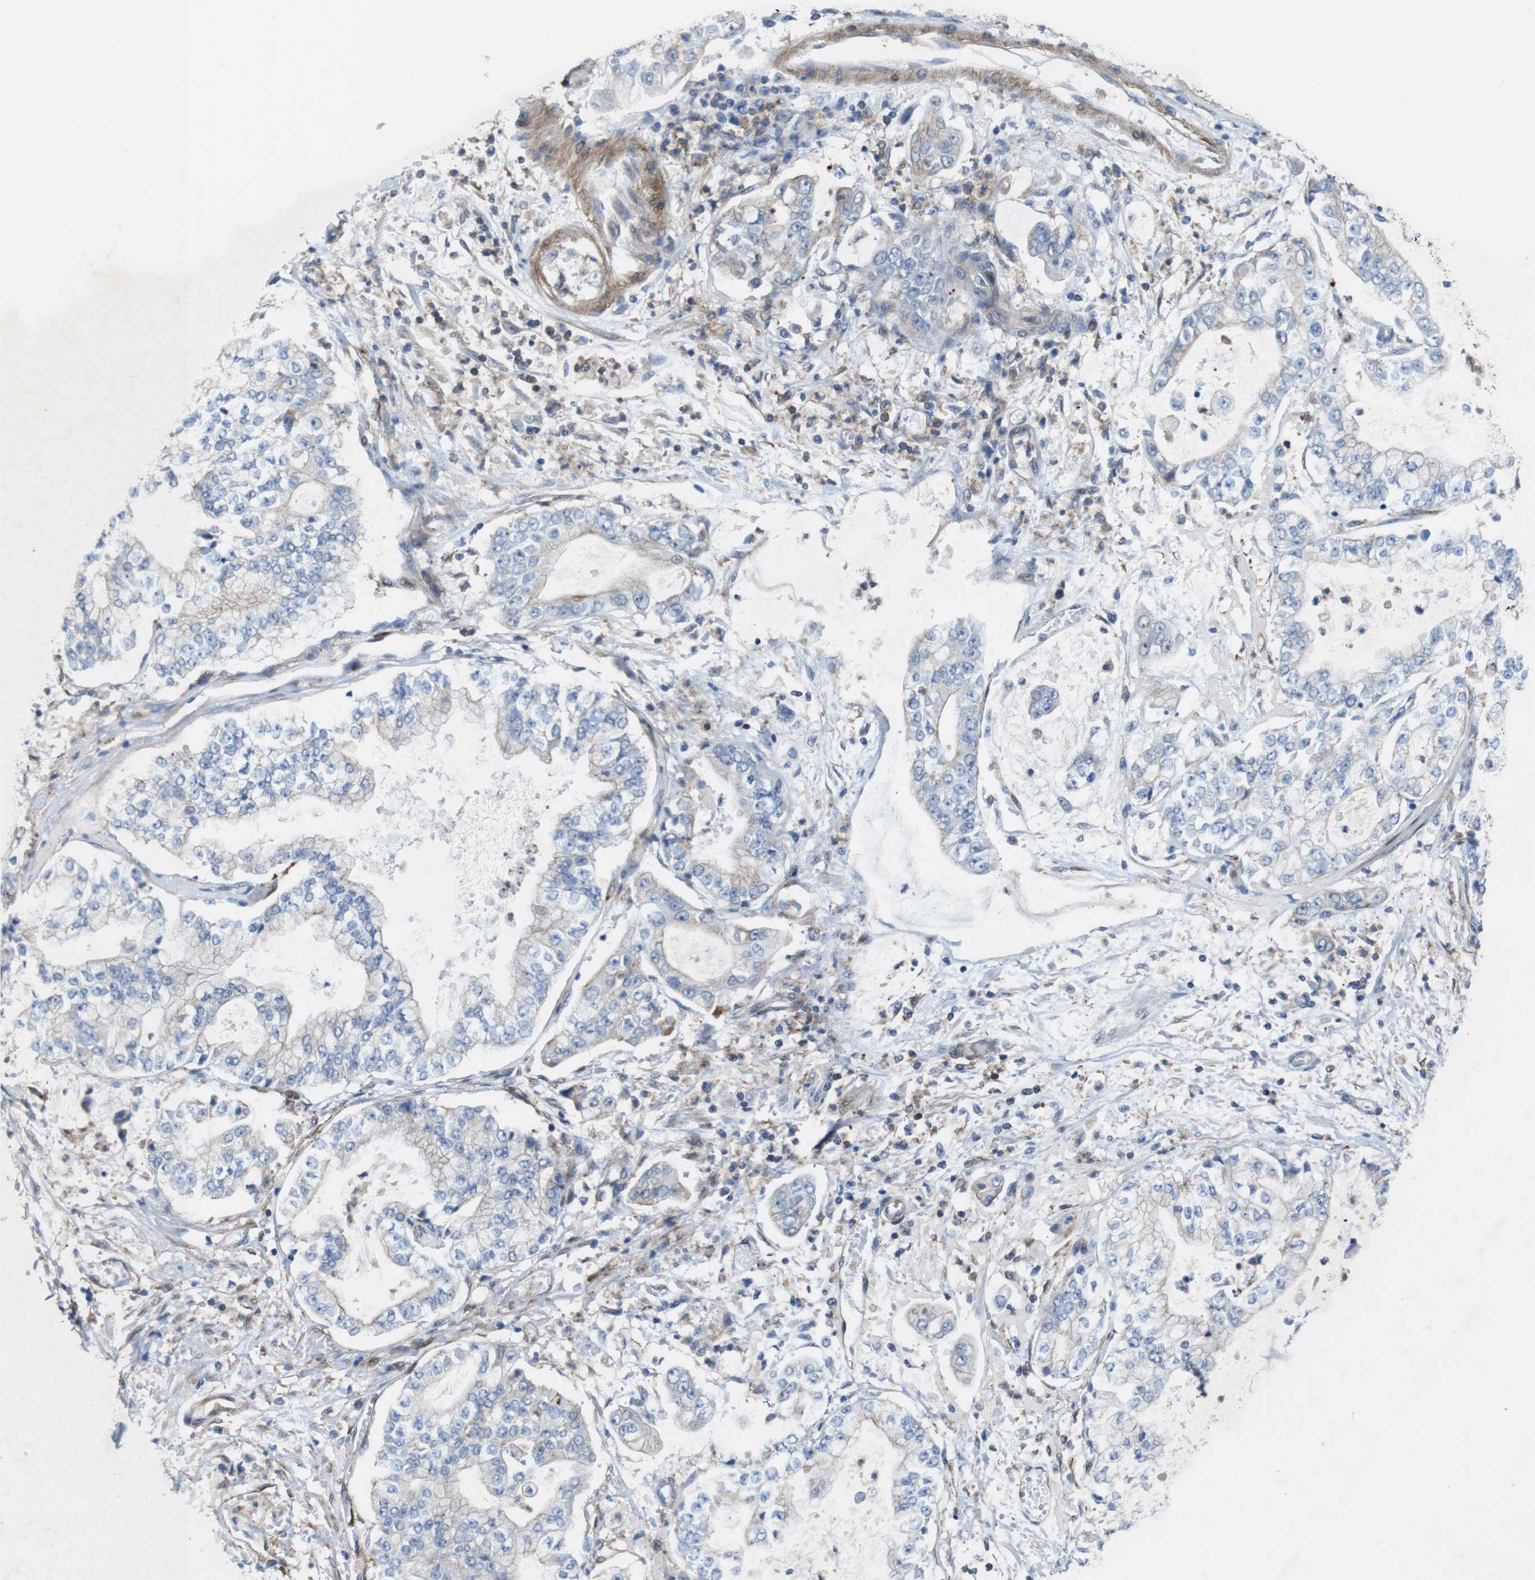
{"staining": {"intensity": "weak", "quantity": "<25%", "location": "cytoplasmic/membranous"}, "tissue": "stomach cancer", "cell_type": "Tumor cells", "image_type": "cancer", "snomed": [{"axis": "morphology", "description": "Adenocarcinoma, NOS"}, {"axis": "topography", "description": "Stomach"}], "caption": "This is a photomicrograph of IHC staining of stomach cancer (adenocarcinoma), which shows no positivity in tumor cells.", "gene": "PTGER4", "patient": {"sex": "male", "age": 76}}